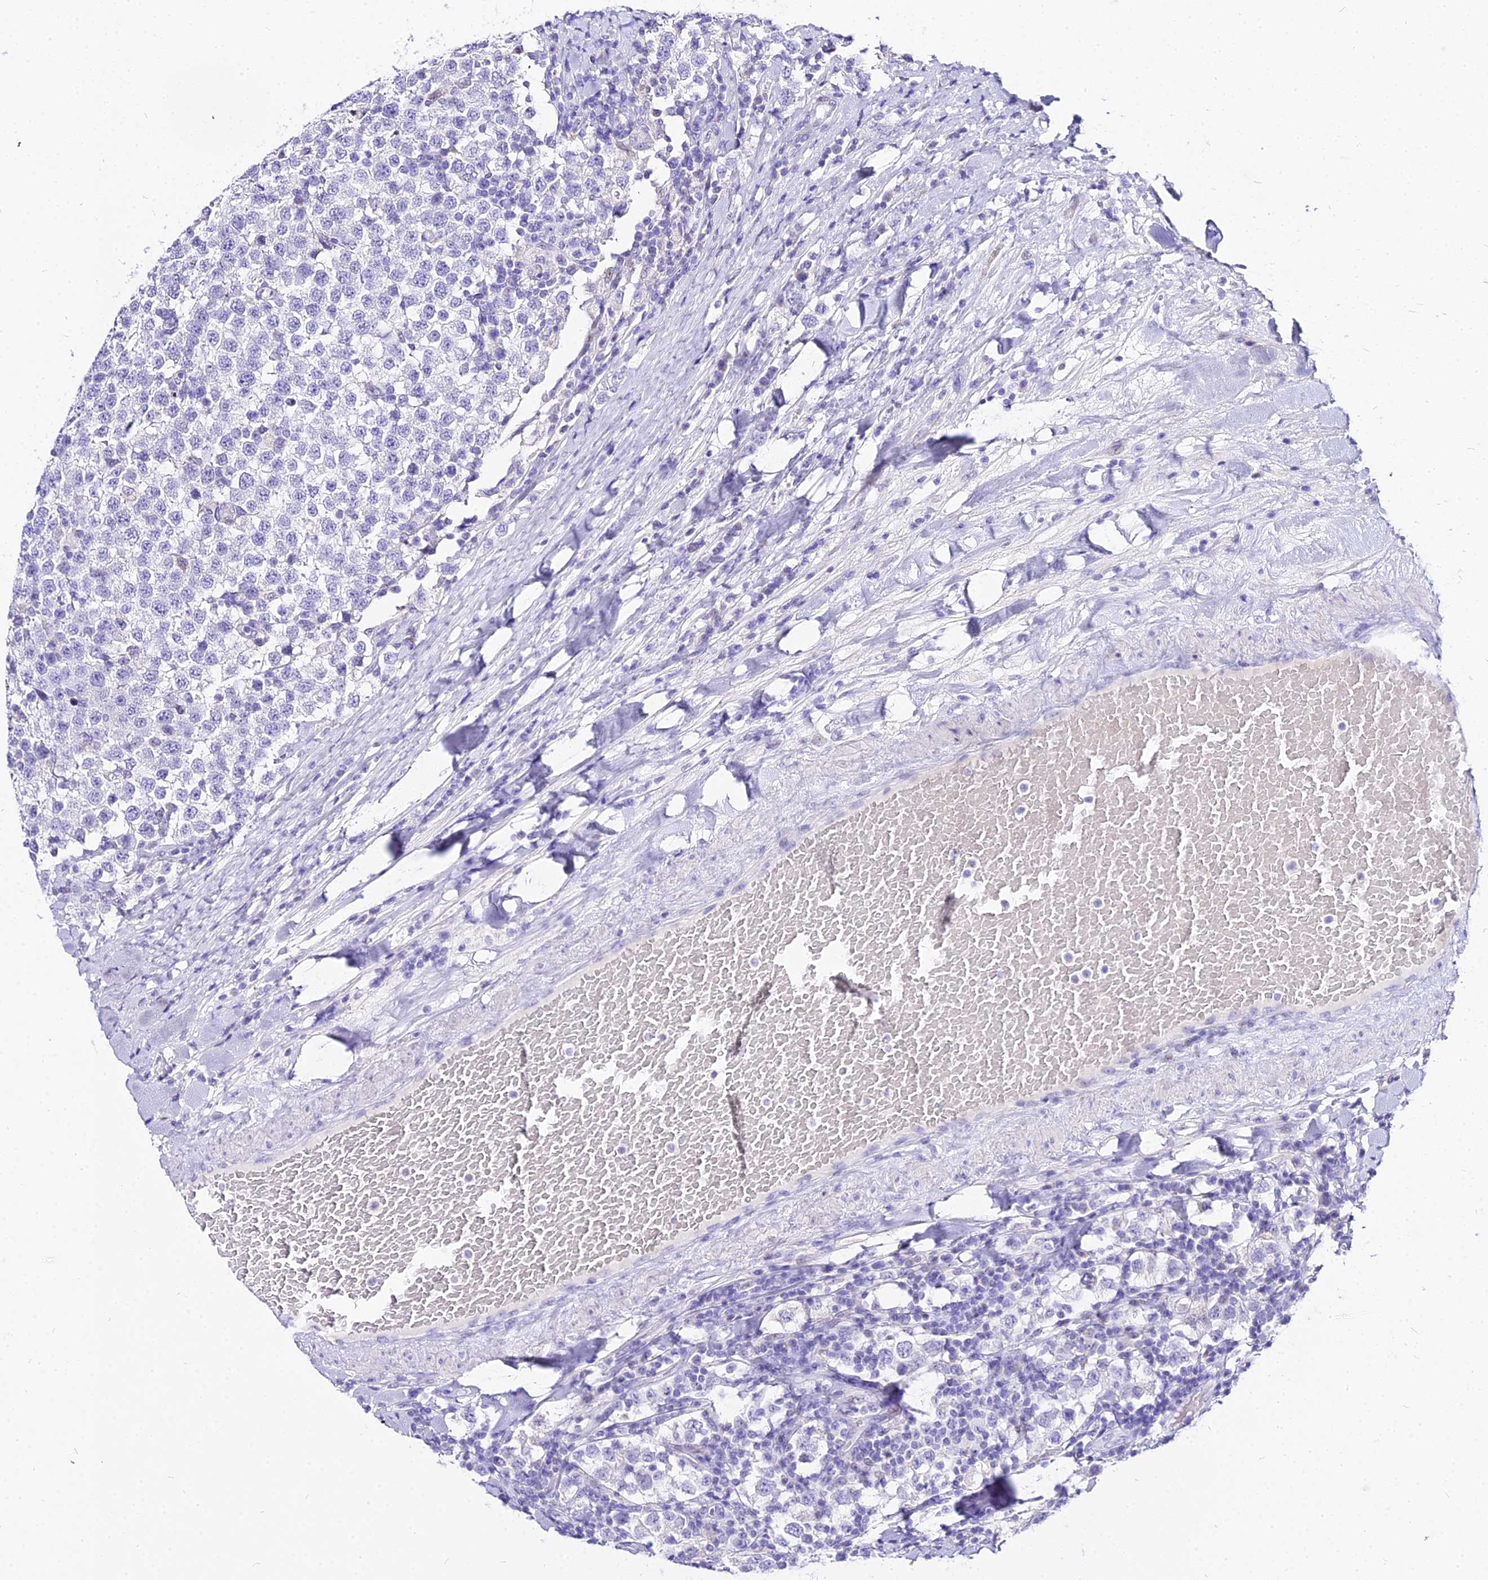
{"staining": {"intensity": "negative", "quantity": "none", "location": "none"}, "tissue": "testis cancer", "cell_type": "Tumor cells", "image_type": "cancer", "snomed": [{"axis": "morphology", "description": "Seminoma, NOS"}, {"axis": "topography", "description": "Testis"}], "caption": "Protein analysis of seminoma (testis) exhibits no significant expression in tumor cells.", "gene": "CARD18", "patient": {"sex": "male", "age": 34}}